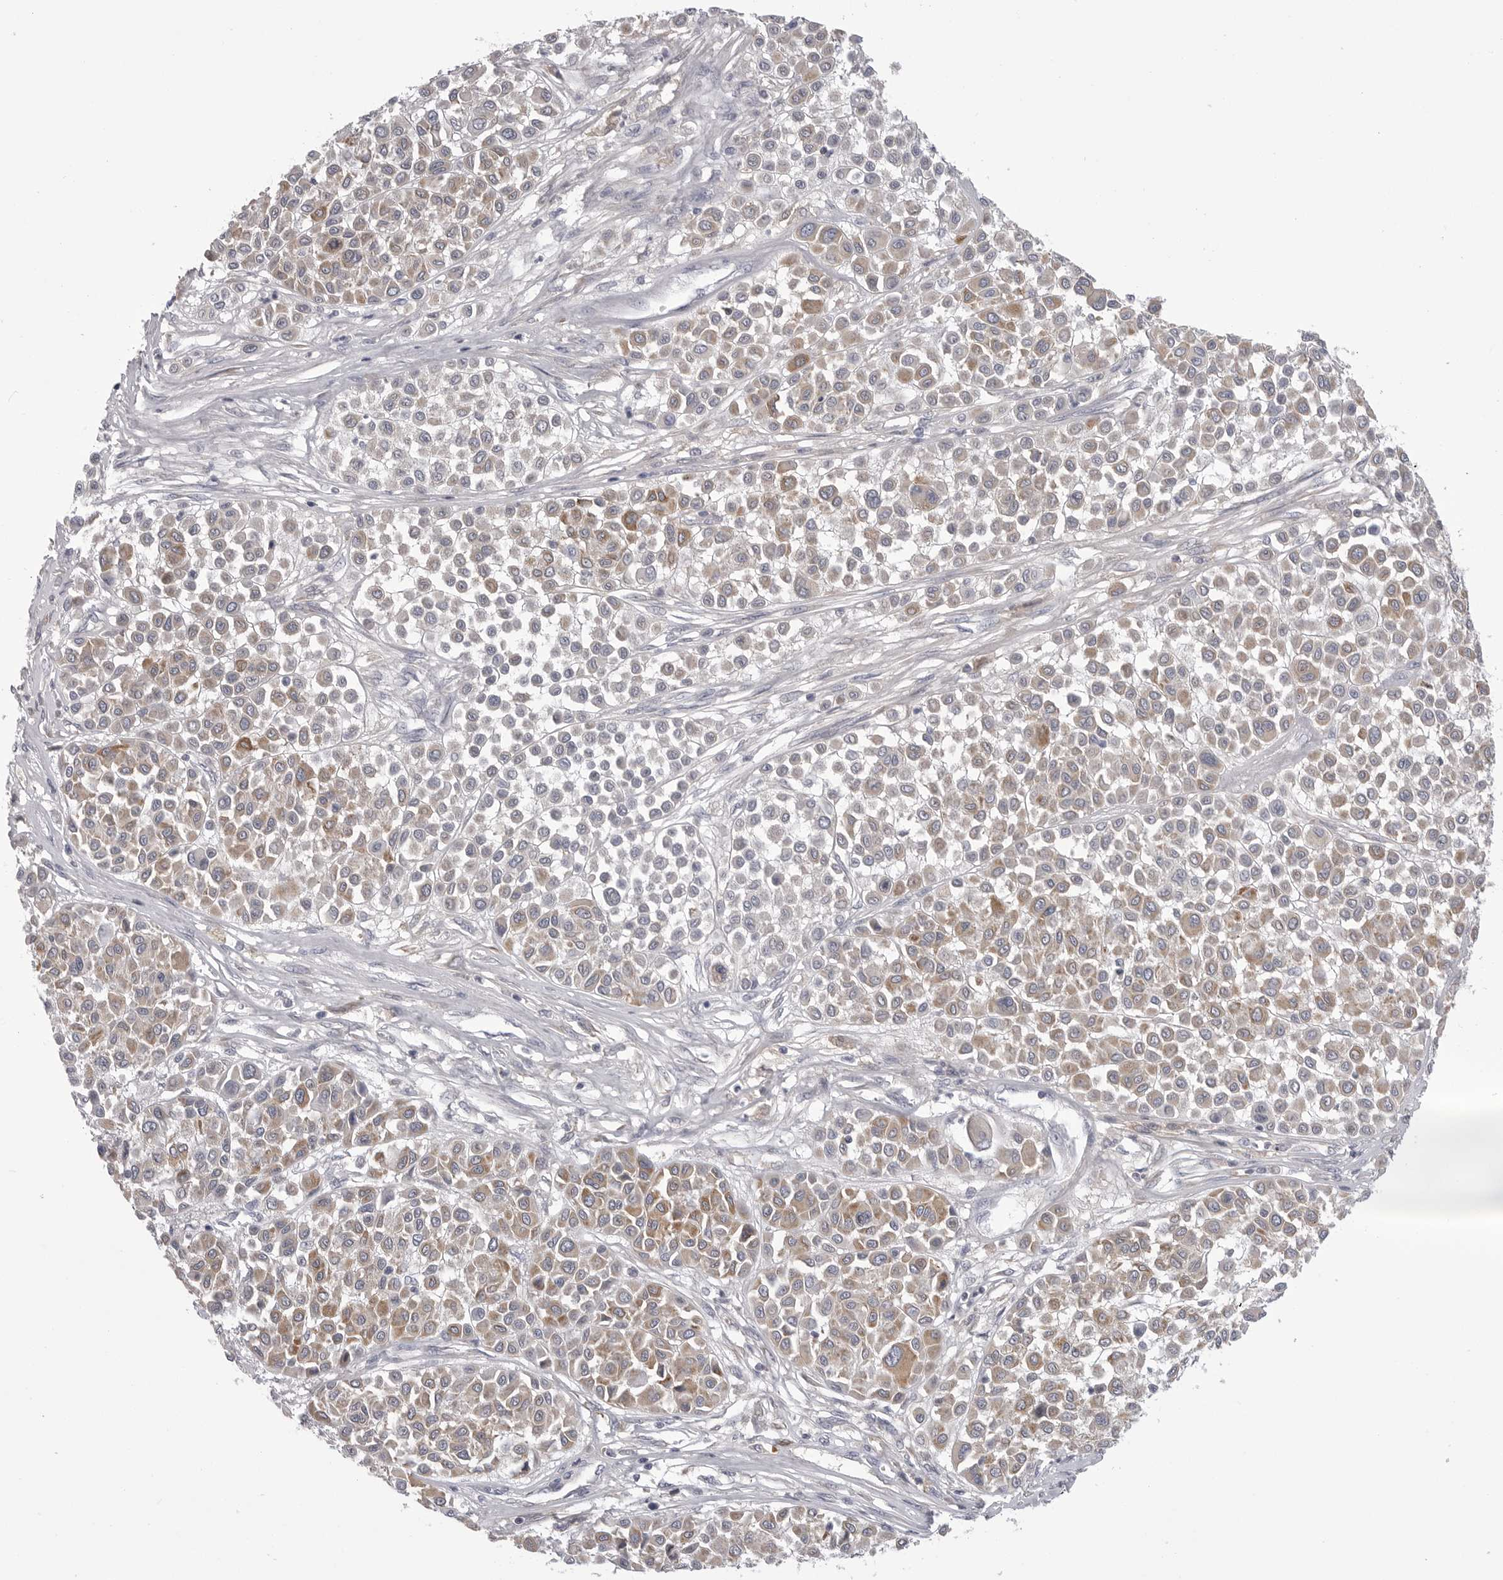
{"staining": {"intensity": "moderate", "quantity": "25%-75%", "location": "cytoplasmic/membranous"}, "tissue": "melanoma", "cell_type": "Tumor cells", "image_type": "cancer", "snomed": [{"axis": "morphology", "description": "Malignant melanoma, Metastatic site"}, {"axis": "topography", "description": "Soft tissue"}], "caption": "Immunohistochemistry micrograph of neoplastic tissue: malignant melanoma (metastatic site) stained using IHC shows medium levels of moderate protein expression localized specifically in the cytoplasmic/membranous of tumor cells, appearing as a cytoplasmic/membranous brown color.", "gene": "FKBP2", "patient": {"sex": "male", "age": 41}}